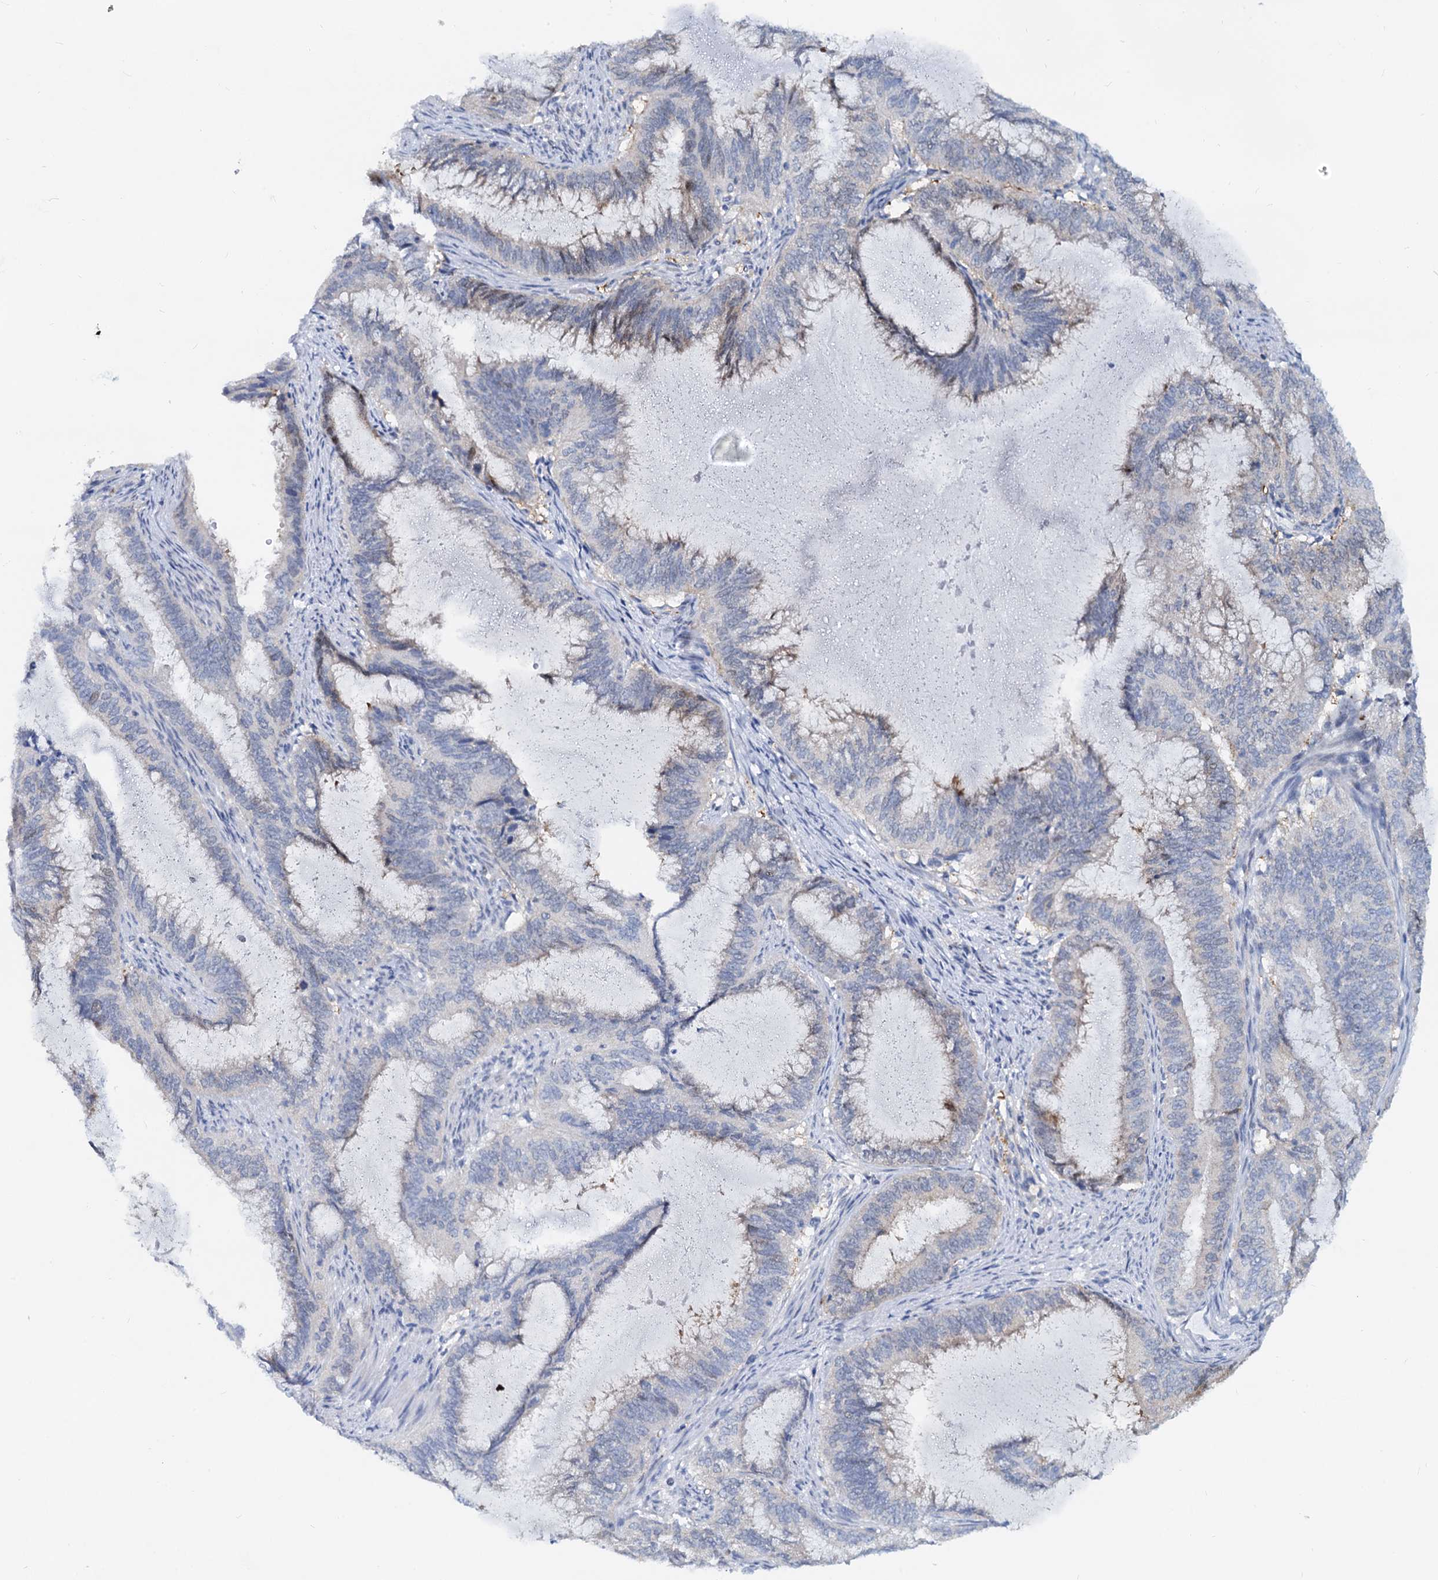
{"staining": {"intensity": "strong", "quantity": "<25%", "location": "cytoplasmic/membranous,nuclear"}, "tissue": "endometrial cancer", "cell_type": "Tumor cells", "image_type": "cancer", "snomed": [{"axis": "morphology", "description": "Adenocarcinoma, NOS"}, {"axis": "topography", "description": "Endometrium"}], "caption": "The histopathology image displays immunohistochemical staining of endometrial cancer (adenocarcinoma). There is strong cytoplasmic/membranous and nuclear expression is identified in approximately <25% of tumor cells. (Brightfield microscopy of DAB IHC at high magnification).", "gene": "PTGES3", "patient": {"sex": "female", "age": 51}}